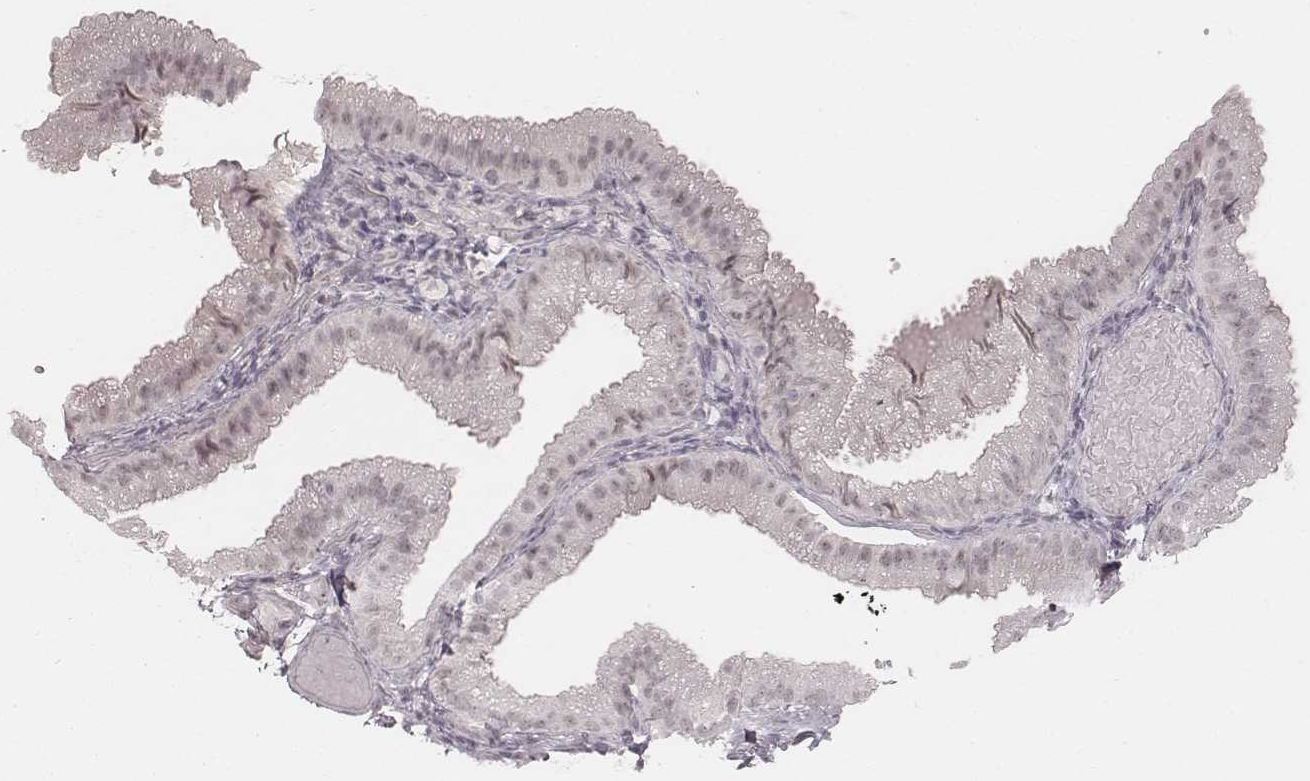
{"staining": {"intensity": "negative", "quantity": "none", "location": "none"}, "tissue": "adipose tissue", "cell_type": "Adipocytes", "image_type": "normal", "snomed": [{"axis": "morphology", "description": "Normal tissue, NOS"}, {"axis": "topography", "description": "Gallbladder"}, {"axis": "topography", "description": "Peripheral nerve tissue"}], "caption": "This is an immunohistochemistry histopathology image of unremarkable adipose tissue. There is no positivity in adipocytes.", "gene": "RPGRIP1", "patient": {"sex": "female", "age": 45}}